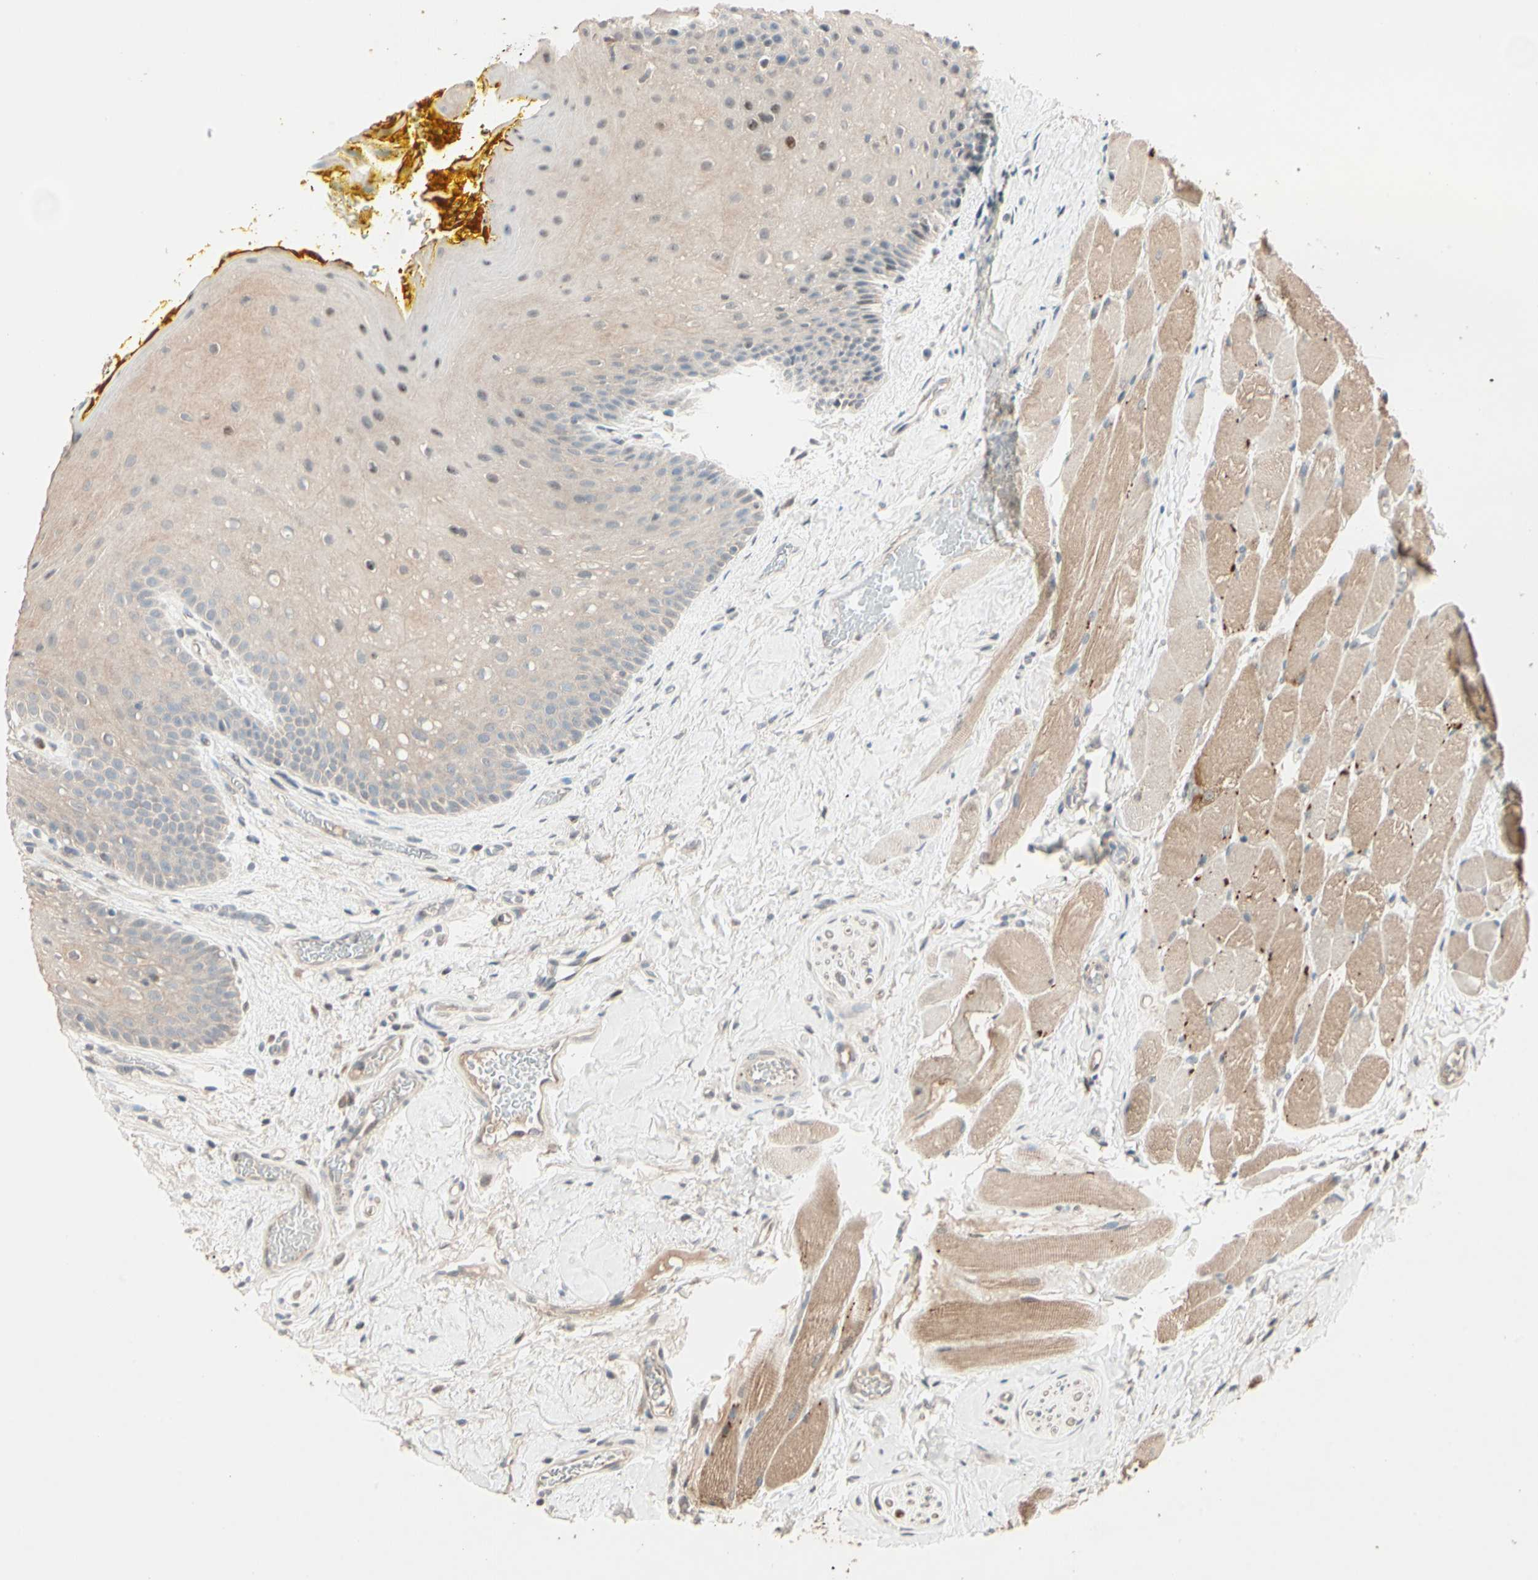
{"staining": {"intensity": "weak", "quantity": "<25%", "location": "cytoplasmic/membranous"}, "tissue": "oral mucosa", "cell_type": "Squamous epithelial cells", "image_type": "normal", "snomed": [{"axis": "morphology", "description": "Normal tissue, NOS"}, {"axis": "topography", "description": "Oral tissue"}], "caption": "DAB immunohistochemical staining of unremarkable human oral mucosa demonstrates no significant positivity in squamous epithelial cells. (Brightfield microscopy of DAB immunohistochemistry (IHC) at high magnification).", "gene": "ACSL5", "patient": {"sex": "male", "age": 54}}